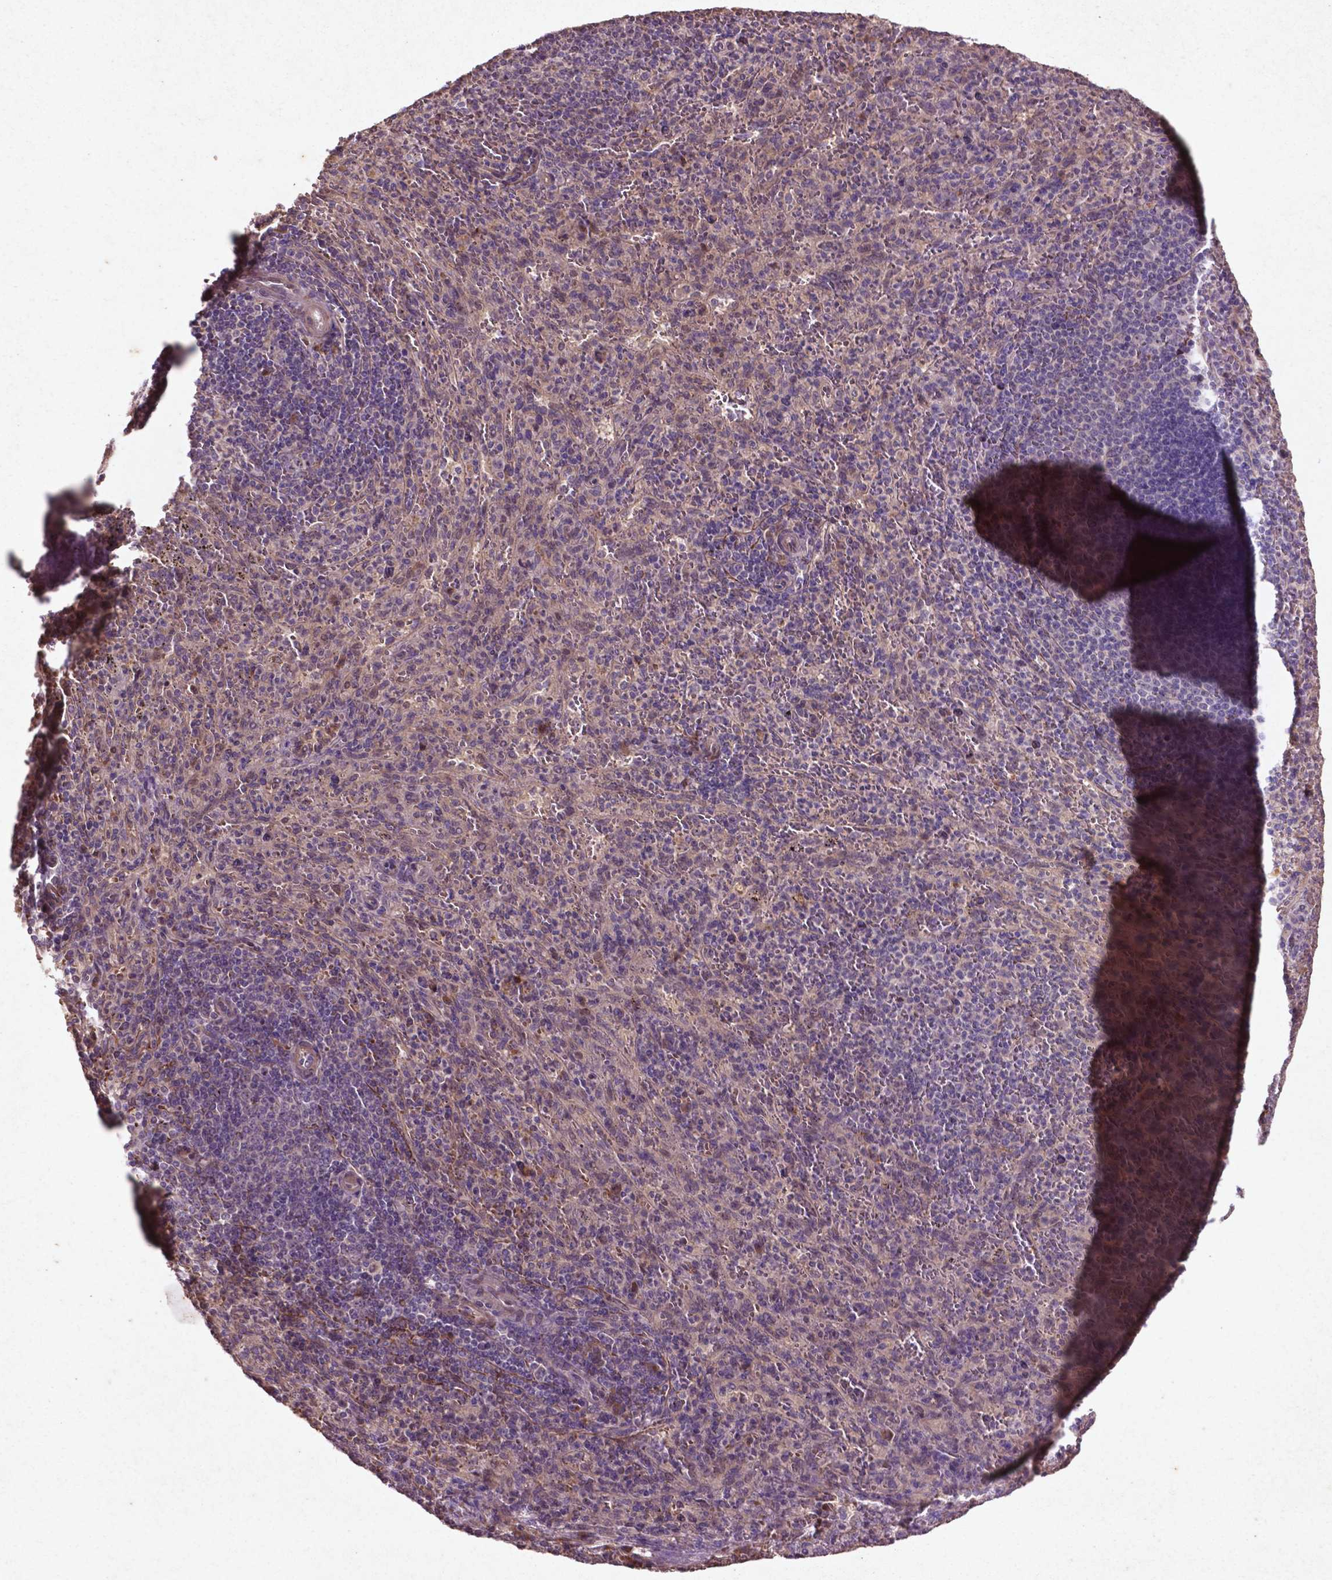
{"staining": {"intensity": "negative", "quantity": "none", "location": "none"}, "tissue": "spleen", "cell_type": "Cells in red pulp", "image_type": "normal", "snomed": [{"axis": "morphology", "description": "Normal tissue, NOS"}, {"axis": "topography", "description": "Spleen"}], "caption": "Histopathology image shows no protein positivity in cells in red pulp of unremarkable spleen. (DAB immunohistochemistry with hematoxylin counter stain).", "gene": "COQ2", "patient": {"sex": "male", "age": 57}}